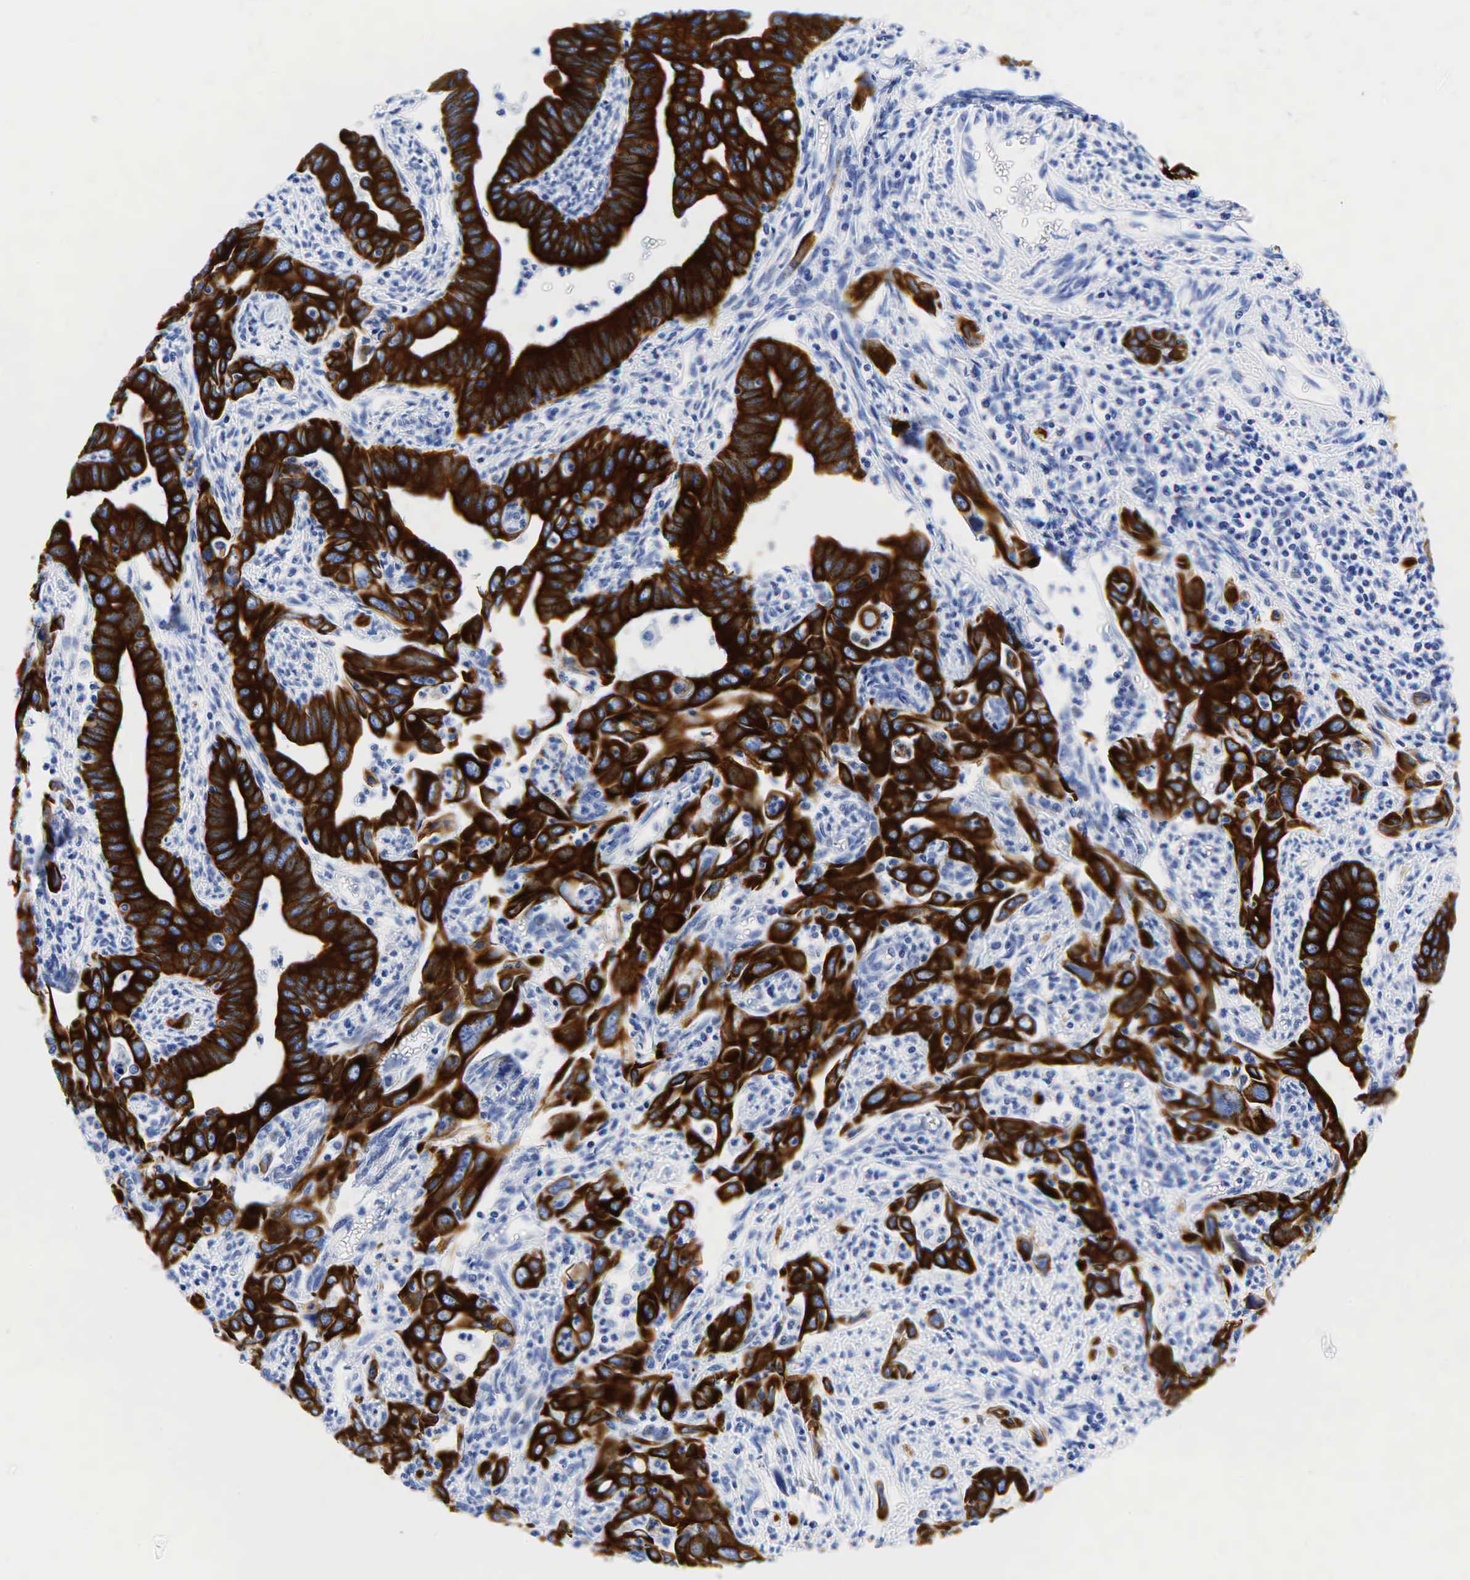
{"staining": {"intensity": "strong", "quantity": ">75%", "location": "cytoplasmic/membranous"}, "tissue": "cervical cancer", "cell_type": "Tumor cells", "image_type": "cancer", "snomed": [{"axis": "morphology", "description": "Normal tissue, NOS"}, {"axis": "morphology", "description": "Adenocarcinoma, NOS"}, {"axis": "topography", "description": "Cervix"}], "caption": "High-power microscopy captured an immunohistochemistry photomicrograph of cervical adenocarcinoma, revealing strong cytoplasmic/membranous expression in approximately >75% of tumor cells.", "gene": "KRT18", "patient": {"sex": "female", "age": 34}}